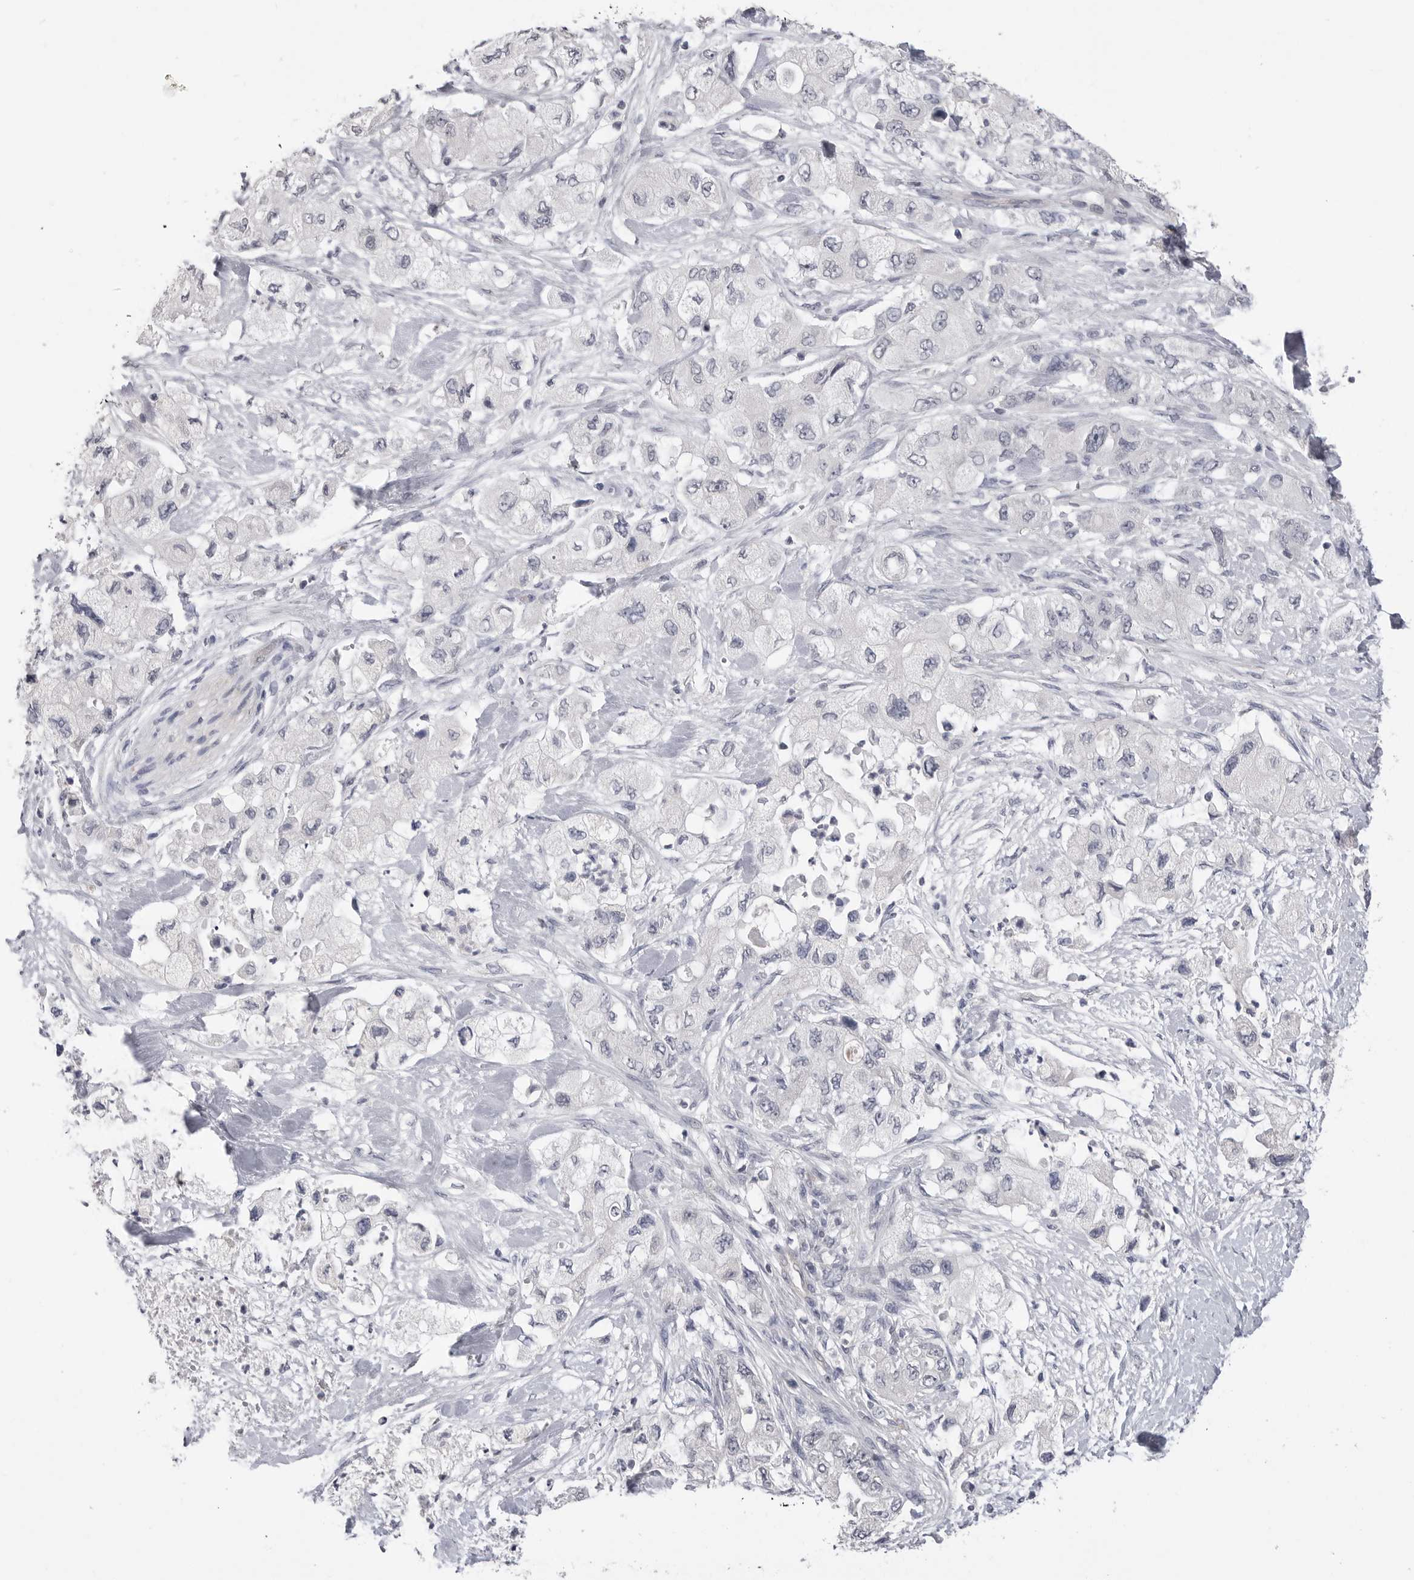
{"staining": {"intensity": "negative", "quantity": "none", "location": "none"}, "tissue": "pancreatic cancer", "cell_type": "Tumor cells", "image_type": "cancer", "snomed": [{"axis": "morphology", "description": "Adenocarcinoma, NOS"}, {"axis": "topography", "description": "Pancreas"}], "caption": "High power microscopy micrograph of an immunohistochemistry (IHC) image of pancreatic cancer, revealing no significant expression in tumor cells.", "gene": "DLGAP3", "patient": {"sex": "female", "age": 73}}